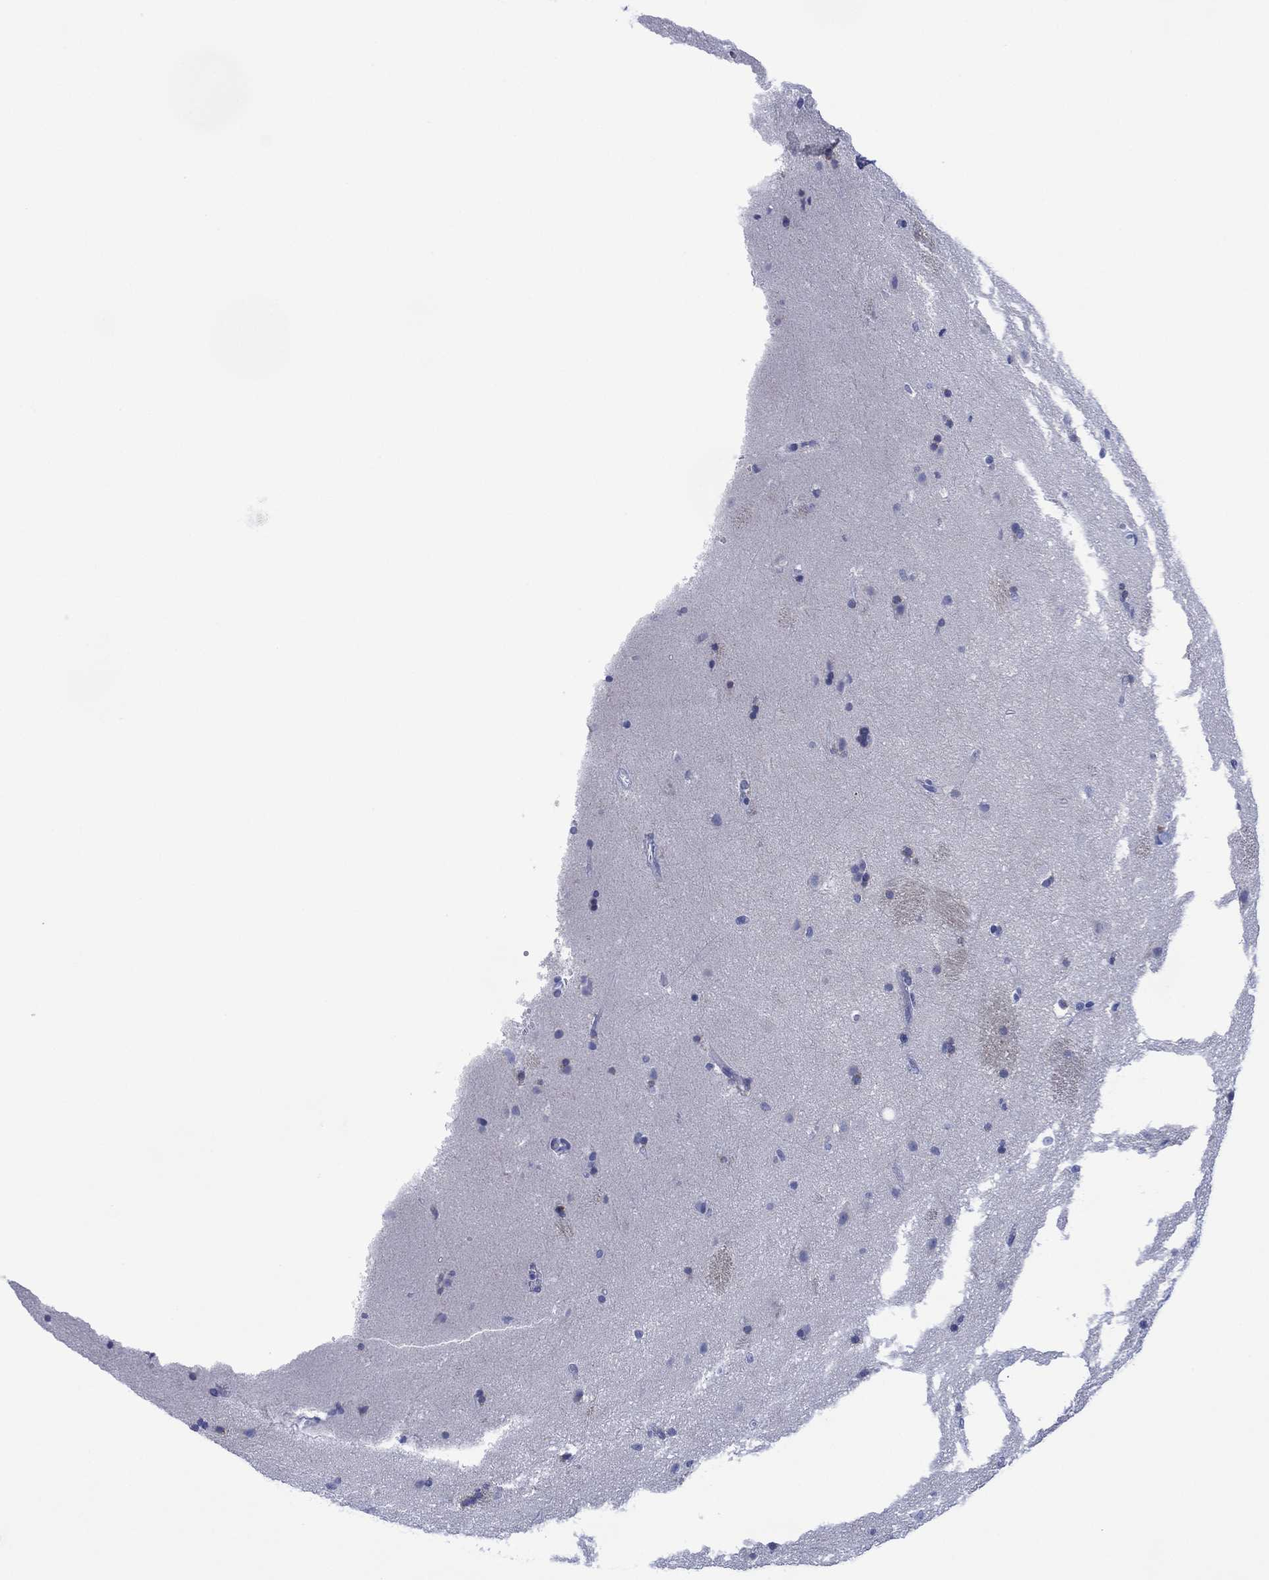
{"staining": {"intensity": "negative", "quantity": "none", "location": "none"}, "tissue": "caudate", "cell_type": "Glial cells", "image_type": "normal", "snomed": [{"axis": "morphology", "description": "Normal tissue, NOS"}, {"axis": "topography", "description": "Lateral ventricle wall"}], "caption": "An IHC micrograph of benign caudate is shown. There is no staining in glial cells of caudate.", "gene": "DPP4", "patient": {"sex": "male", "age": 51}}